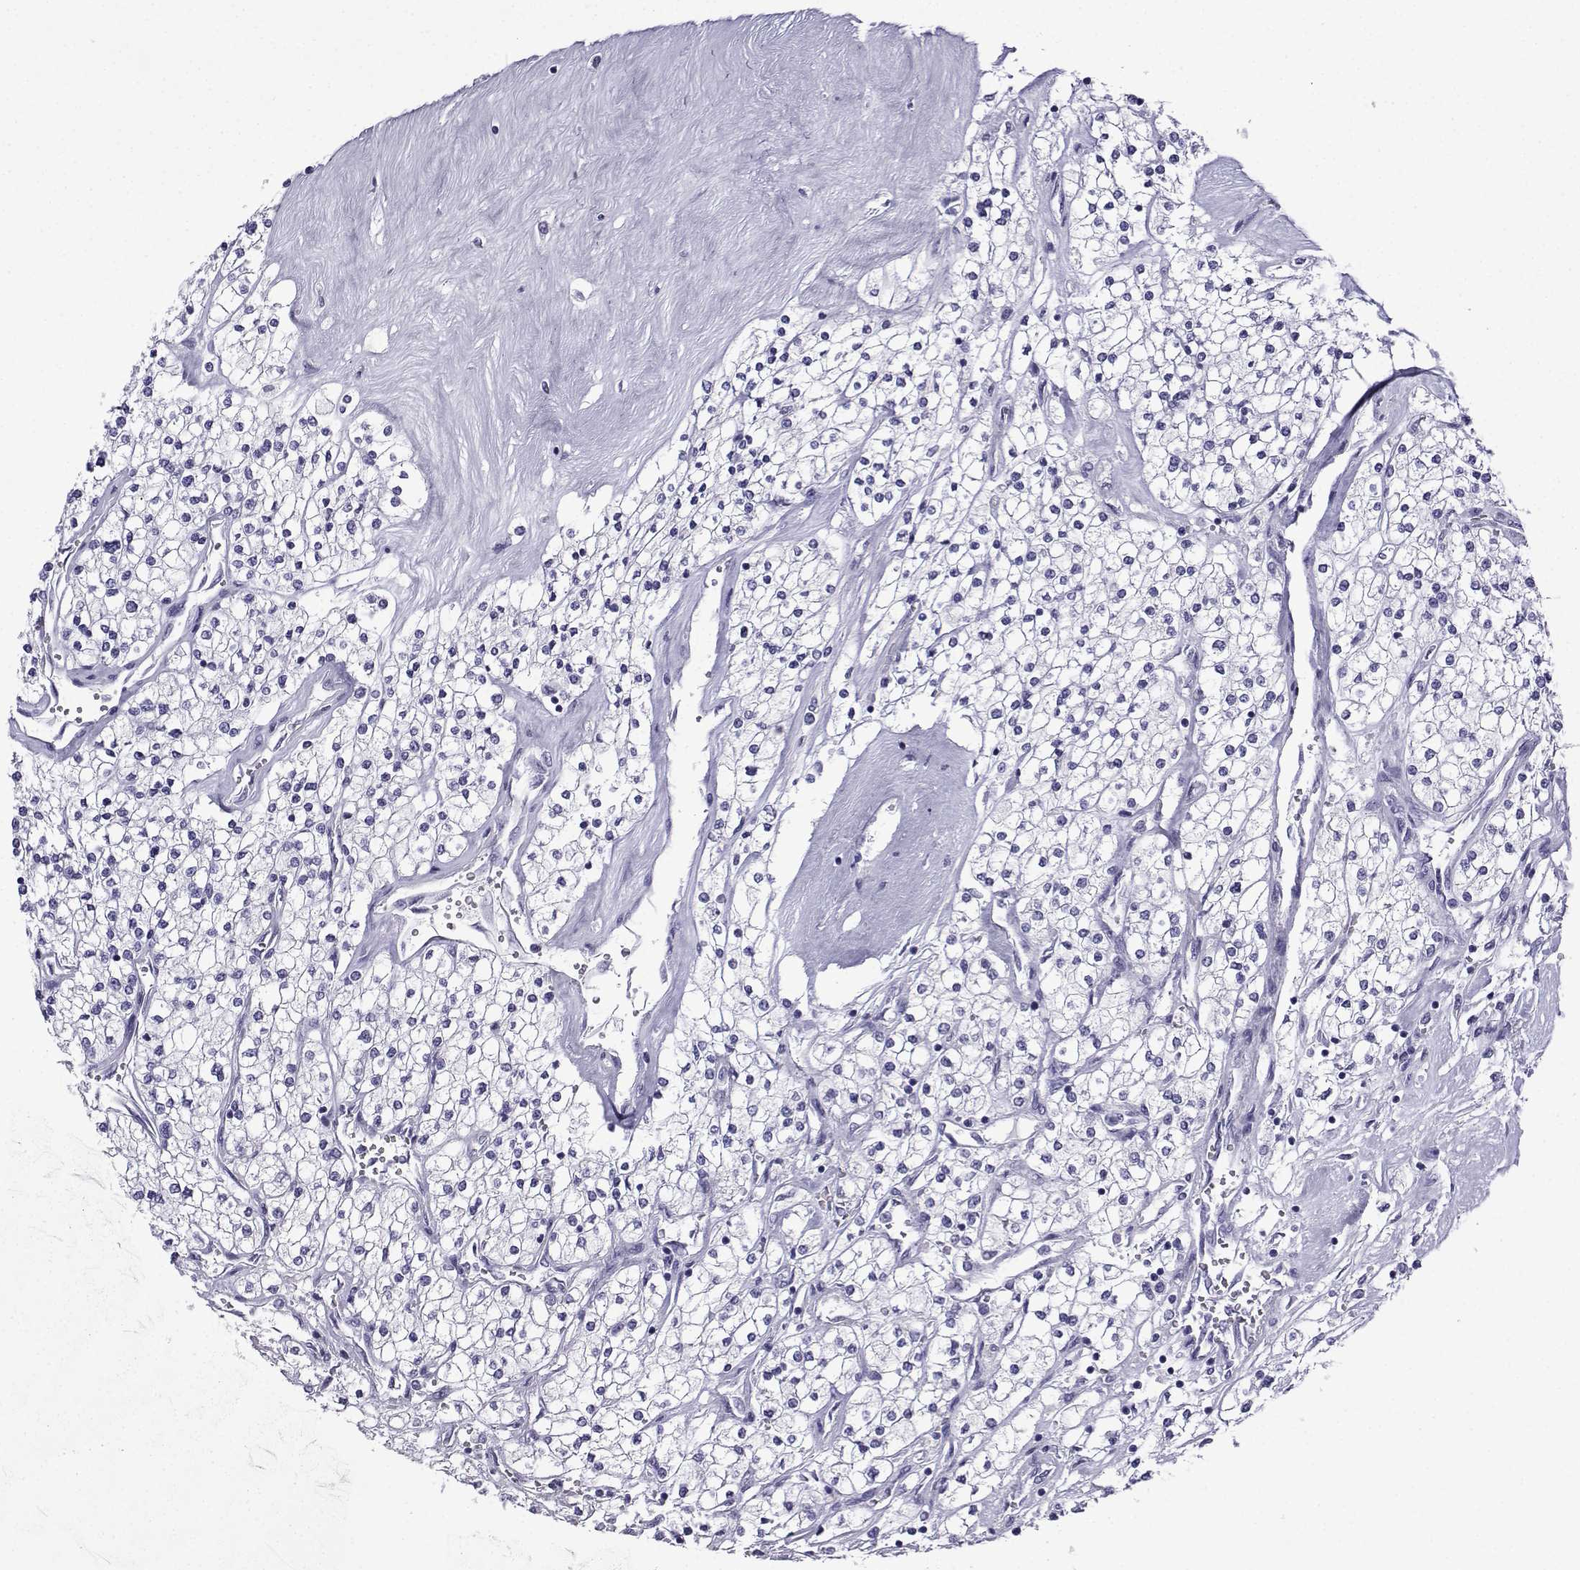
{"staining": {"intensity": "negative", "quantity": "none", "location": "none"}, "tissue": "renal cancer", "cell_type": "Tumor cells", "image_type": "cancer", "snomed": [{"axis": "morphology", "description": "Adenocarcinoma, NOS"}, {"axis": "topography", "description": "Kidney"}], "caption": "The immunohistochemistry (IHC) histopathology image has no significant staining in tumor cells of renal cancer tissue. (DAB immunohistochemistry visualized using brightfield microscopy, high magnification).", "gene": "ACRBP", "patient": {"sex": "male", "age": 80}}